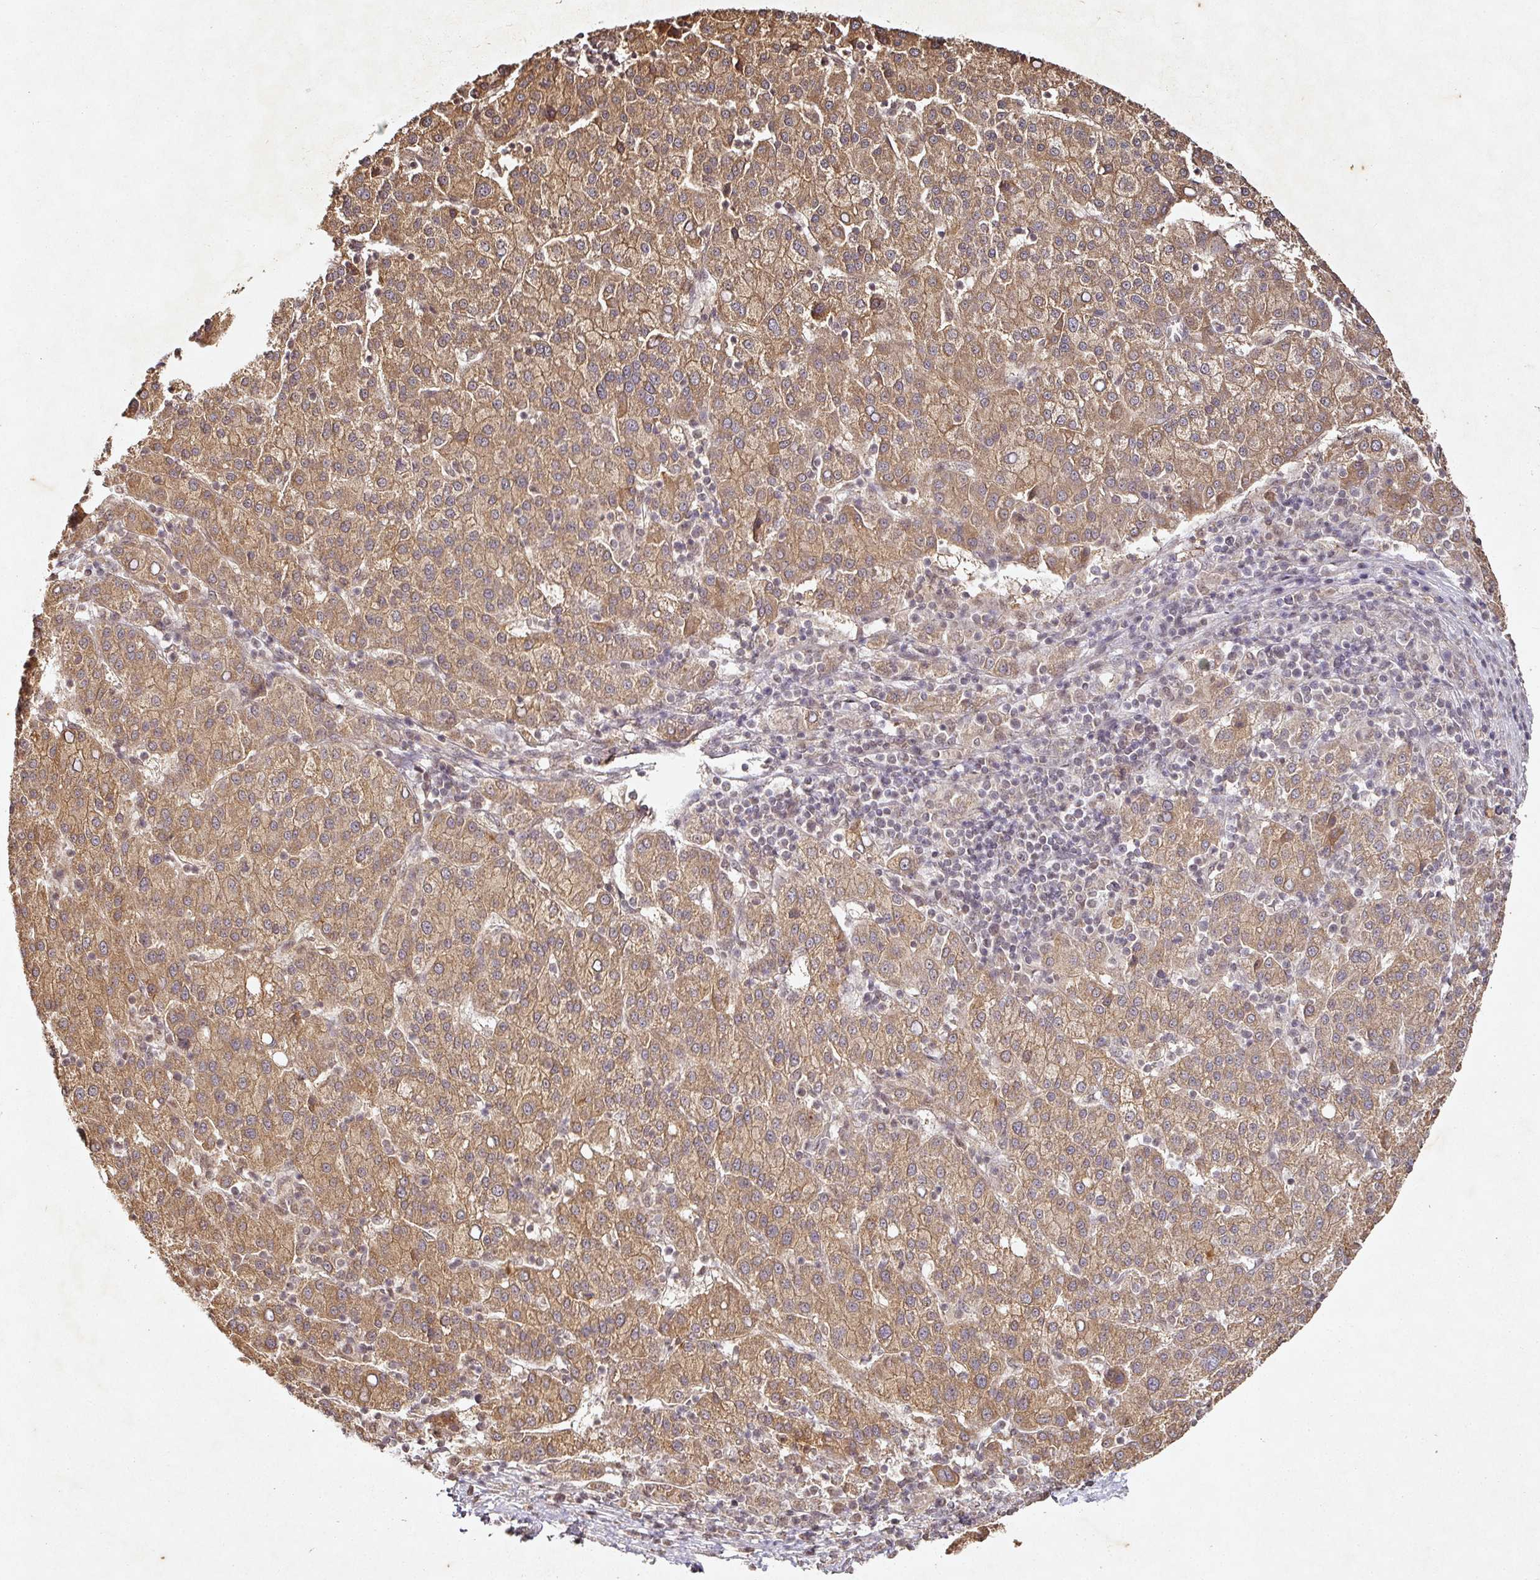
{"staining": {"intensity": "moderate", "quantity": ">75%", "location": "cytoplasmic/membranous"}, "tissue": "liver cancer", "cell_type": "Tumor cells", "image_type": "cancer", "snomed": [{"axis": "morphology", "description": "Carcinoma, Hepatocellular, NOS"}, {"axis": "topography", "description": "Liver"}], "caption": "Immunohistochemistry (IHC) staining of hepatocellular carcinoma (liver), which demonstrates medium levels of moderate cytoplasmic/membranous positivity in approximately >75% of tumor cells indicating moderate cytoplasmic/membranous protein expression. The staining was performed using DAB (3,3'-diaminobenzidine) (brown) for protein detection and nuclei were counterstained in hematoxylin (blue).", "gene": "CAPN5", "patient": {"sex": "female", "age": 58}}